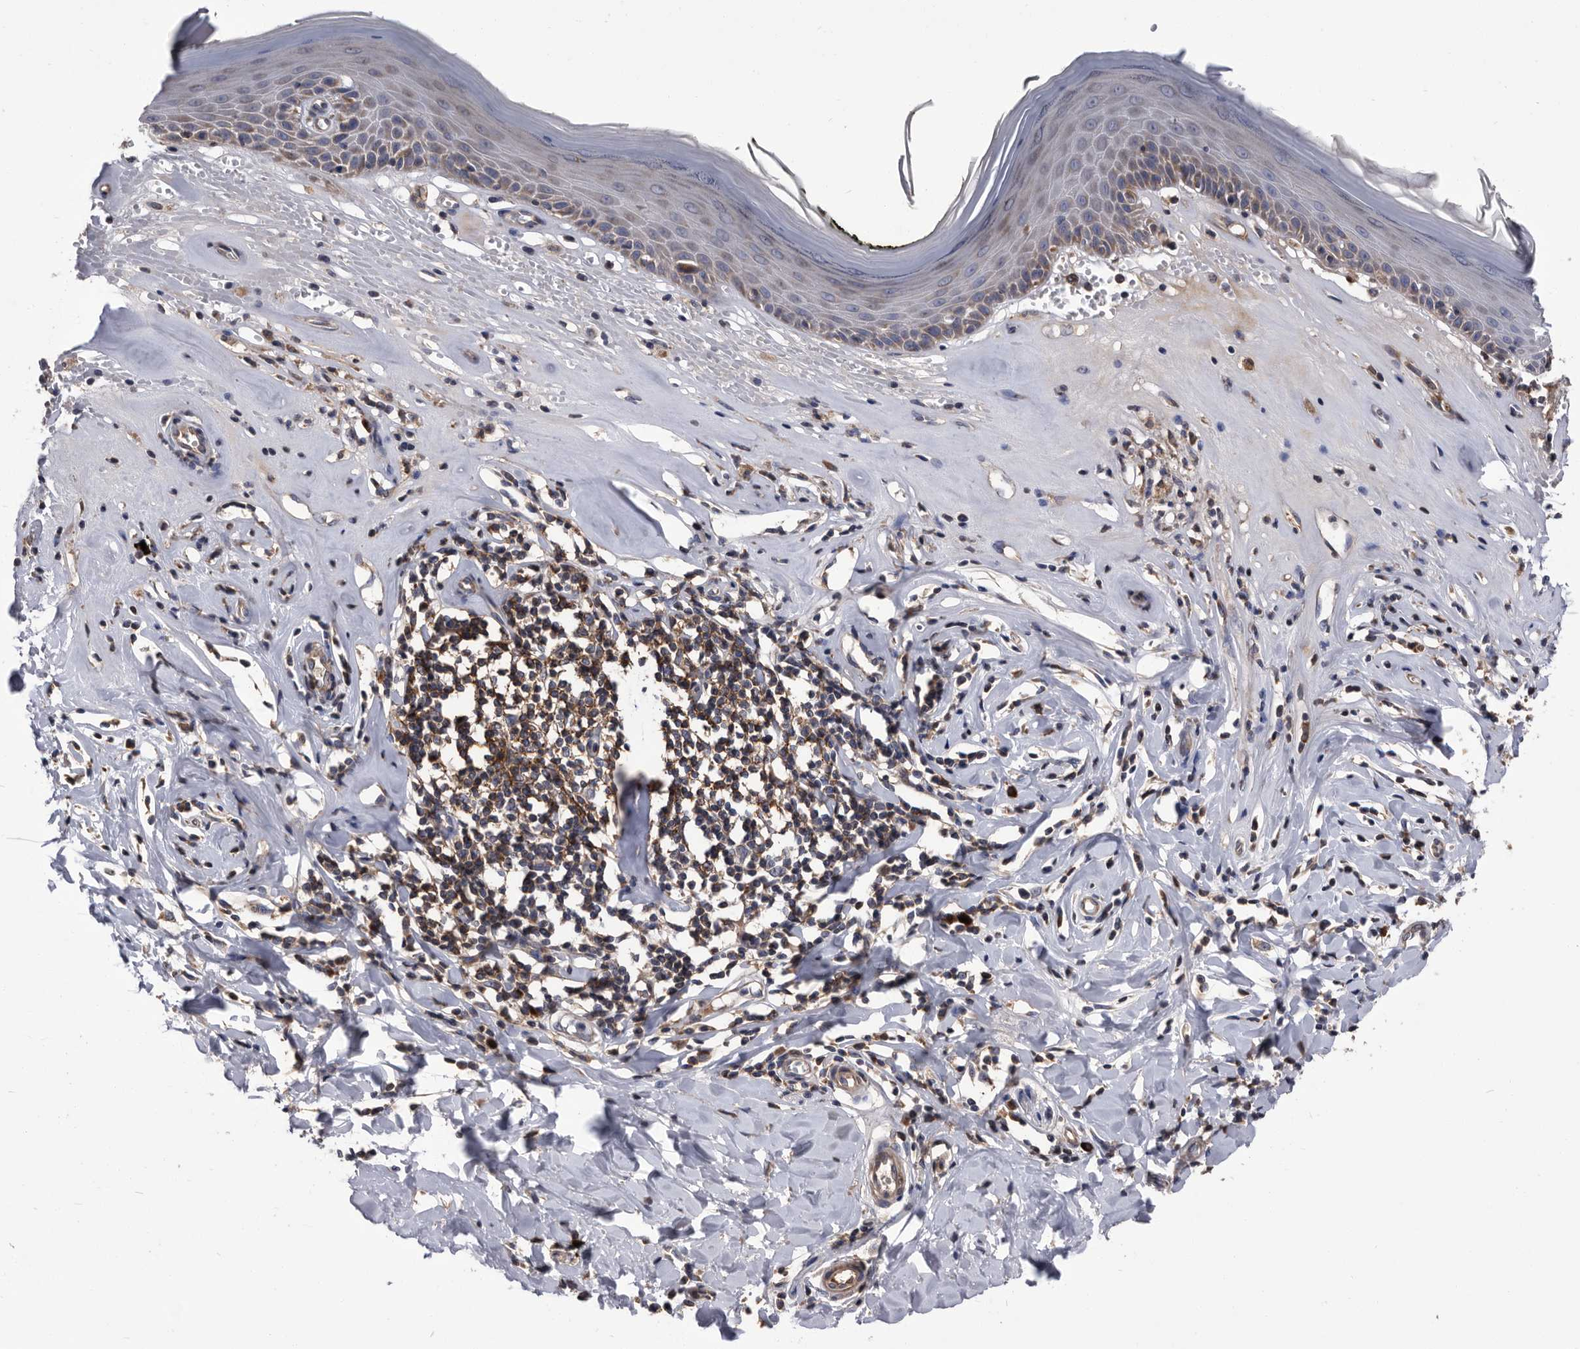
{"staining": {"intensity": "weak", "quantity": "25%-75%", "location": "cytoplasmic/membranous"}, "tissue": "skin", "cell_type": "Epidermal cells", "image_type": "normal", "snomed": [{"axis": "morphology", "description": "Normal tissue, NOS"}, {"axis": "morphology", "description": "Inflammation, NOS"}, {"axis": "topography", "description": "Vulva"}], "caption": "A micrograph showing weak cytoplasmic/membranous expression in approximately 25%-75% of epidermal cells in unremarkable skin, as visualized by brown immunohistochemical staining.", "gene": "DTNBP1", "patient": {"sex": "female", "age": 84}}